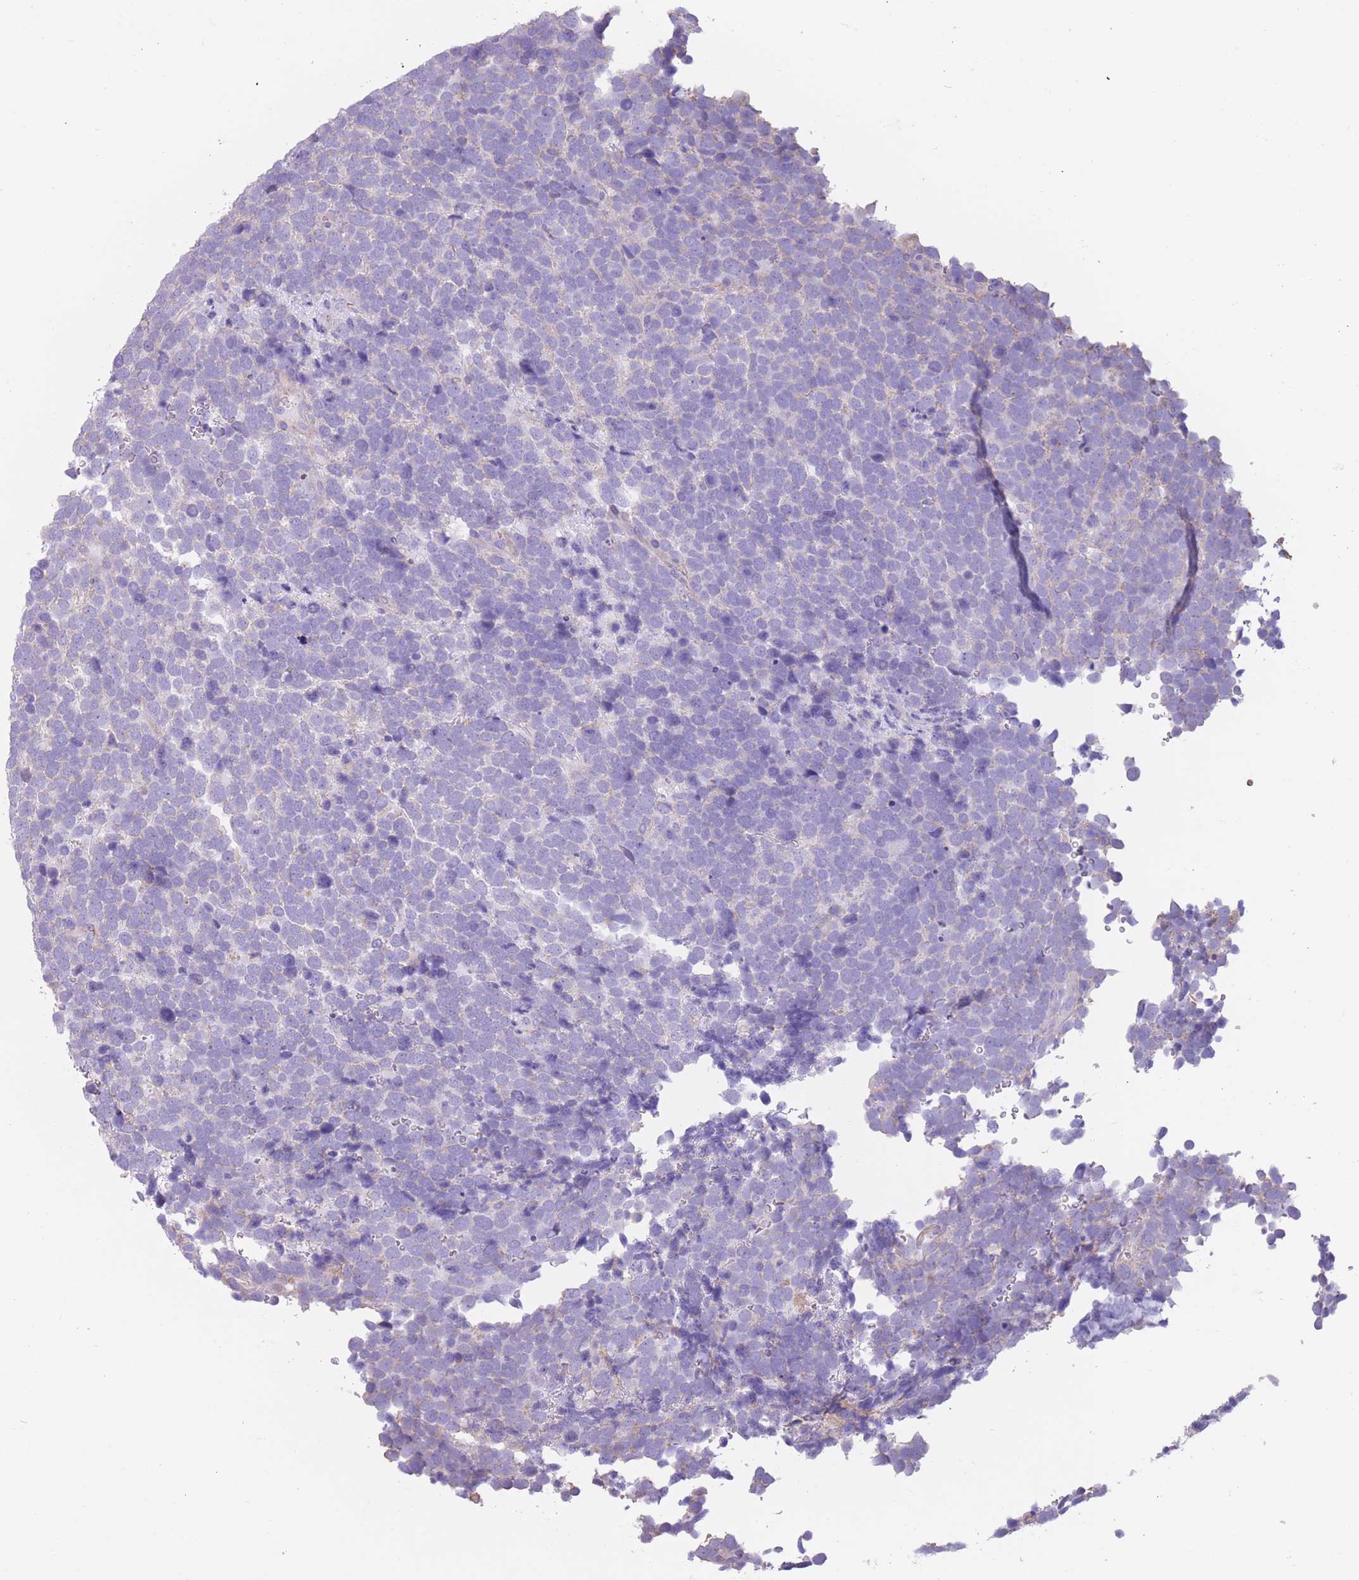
{"staining": {"intensity": "negative", "quantity": "none", "location": "none"}, "tissue": "urothelial cancer", "cell_type": "Tumor cells", "image_type": "cancer", "snomed": [{"axis": "morphology", "description": "Urothelial carcinoma, High grade"}, {"axis": "topography", "description": "Urinary bladder"}], "caption": "IHC of human urothelial cancer exhibits no staining in tumor cells.", "gene": "PDHA1", "patient": {"sex": "female", "age": 82}}